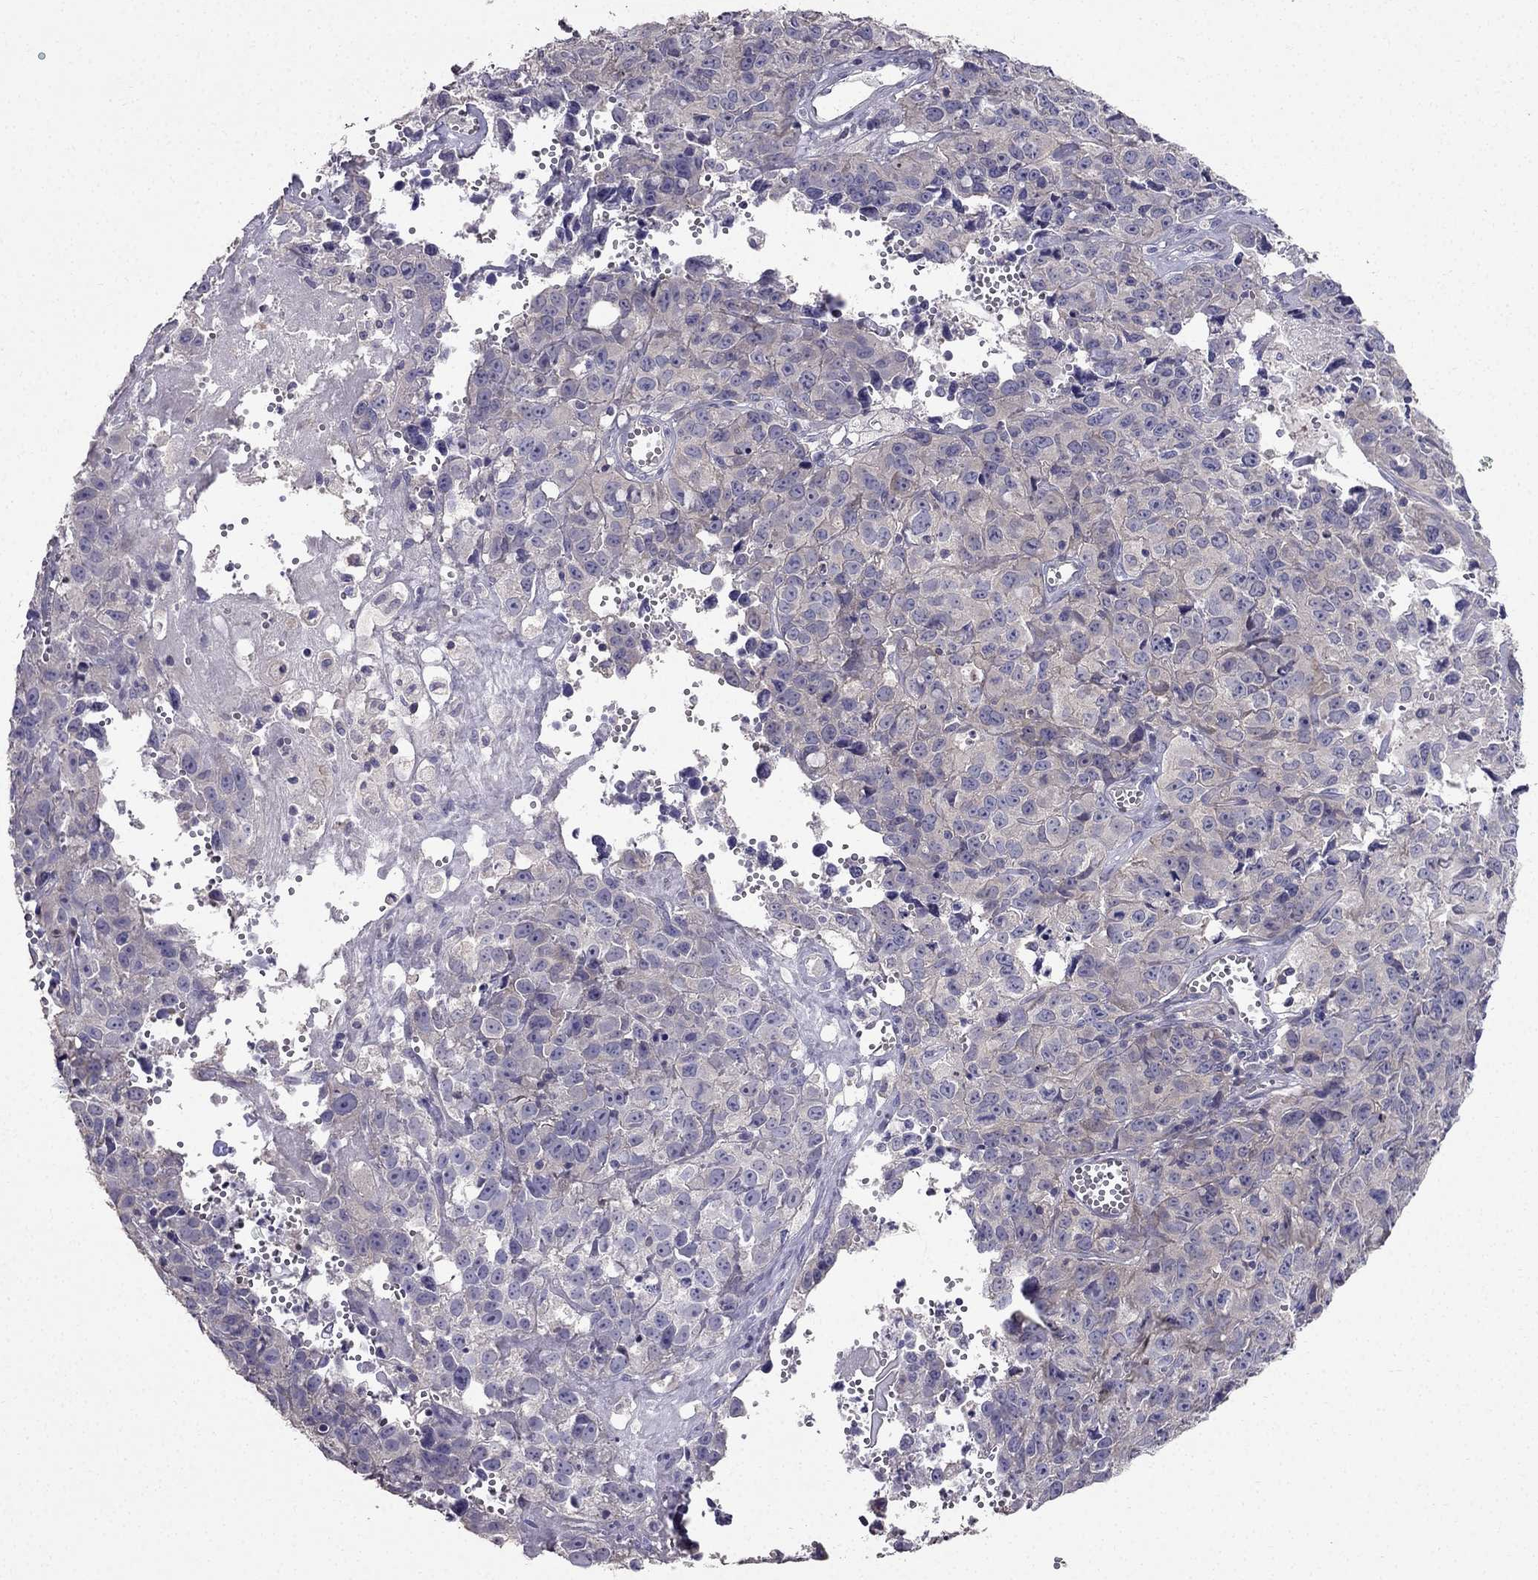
{"staining": {"intensity": "weak", "quantity": "<25%", "location": "cytoplasmic/membranous"}, "tissue": "cervical cancer", "cell_type": "Tumor cells", "image_type": "cancer", "snomed": [{"axis": "morphology", "description": "Squamous cell carcinoma, NOS"}, {"axis": "topography", "description": "Cervix"}], "caption": "An immunohistochemistry (IHC) histopathology image of squamous cell carcinoma (cervical) is shown. There is no staining in tumor cells of squamous cell carcinoma (cervical). (DAB (3,3'-diaminobenzidine) IHC with hematoxylin counter stain).", "gene": "AS3MT", "patient": {"sex": "female", "age": 28}}